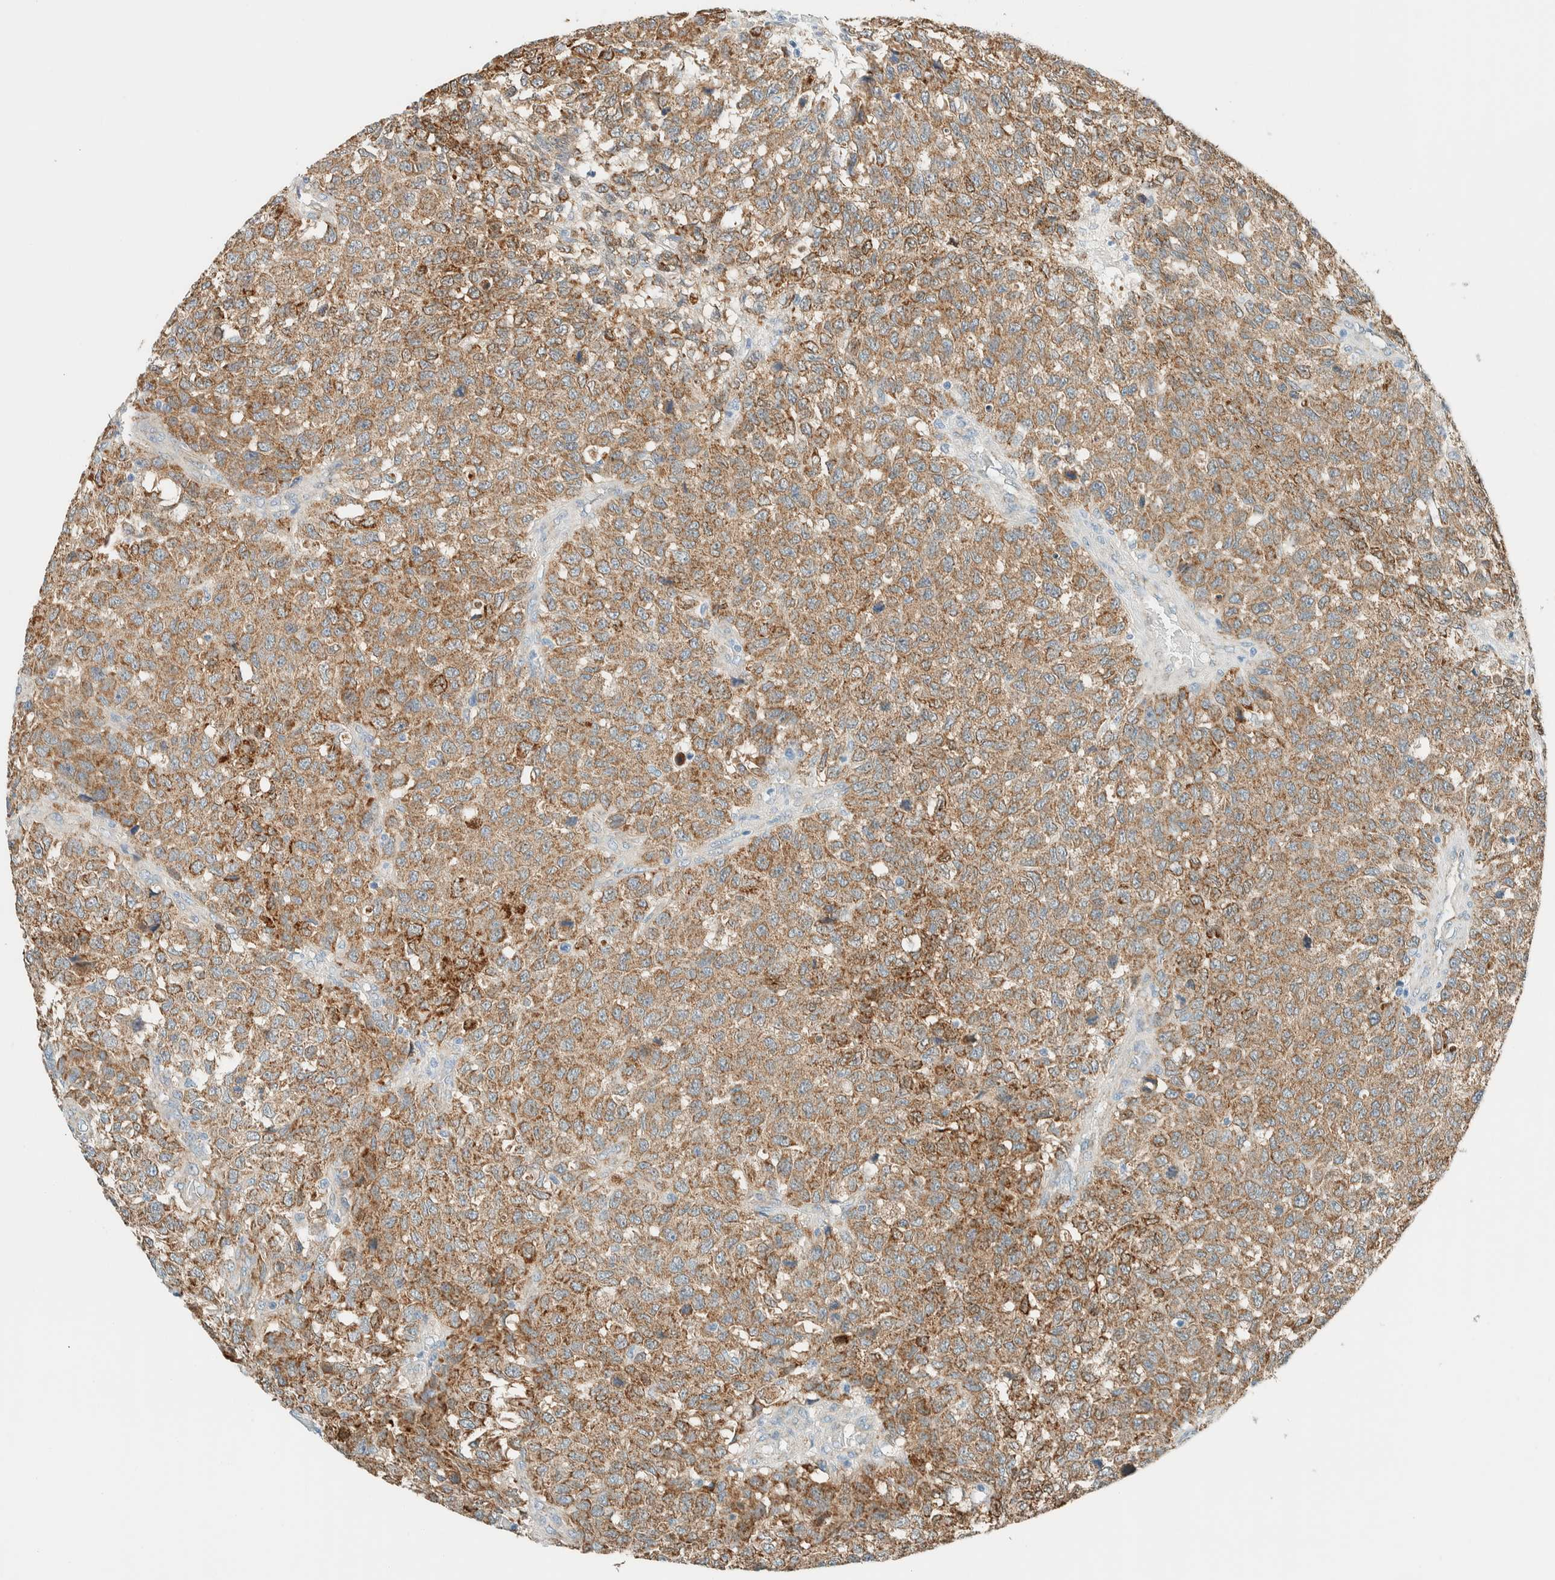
{"staining": {"intensity": "moderate", "quantity": ">75%", "location": "cytoplasmic/membranous"}, "tissue": "testis cancer", "cell_type": "Tumor cells", "image_type": "cancer", "snomed": [{"axis": "morphology", "description": "Seminoma, NOS"}, {"axis": "topography", "description": "Testis"}], "caption": "IHC photomicrograph of neoplastic tissue: testis seminoma stained using IHC demonstrates medium levels of moderate protein expression localized specifically in the cytoplasmic/membranous of tumor cells, appearing as a cytoplasmic/membranous brown color.", "gene": "ALDH7A1", "patient": {"sex": "male", "age": 59}}